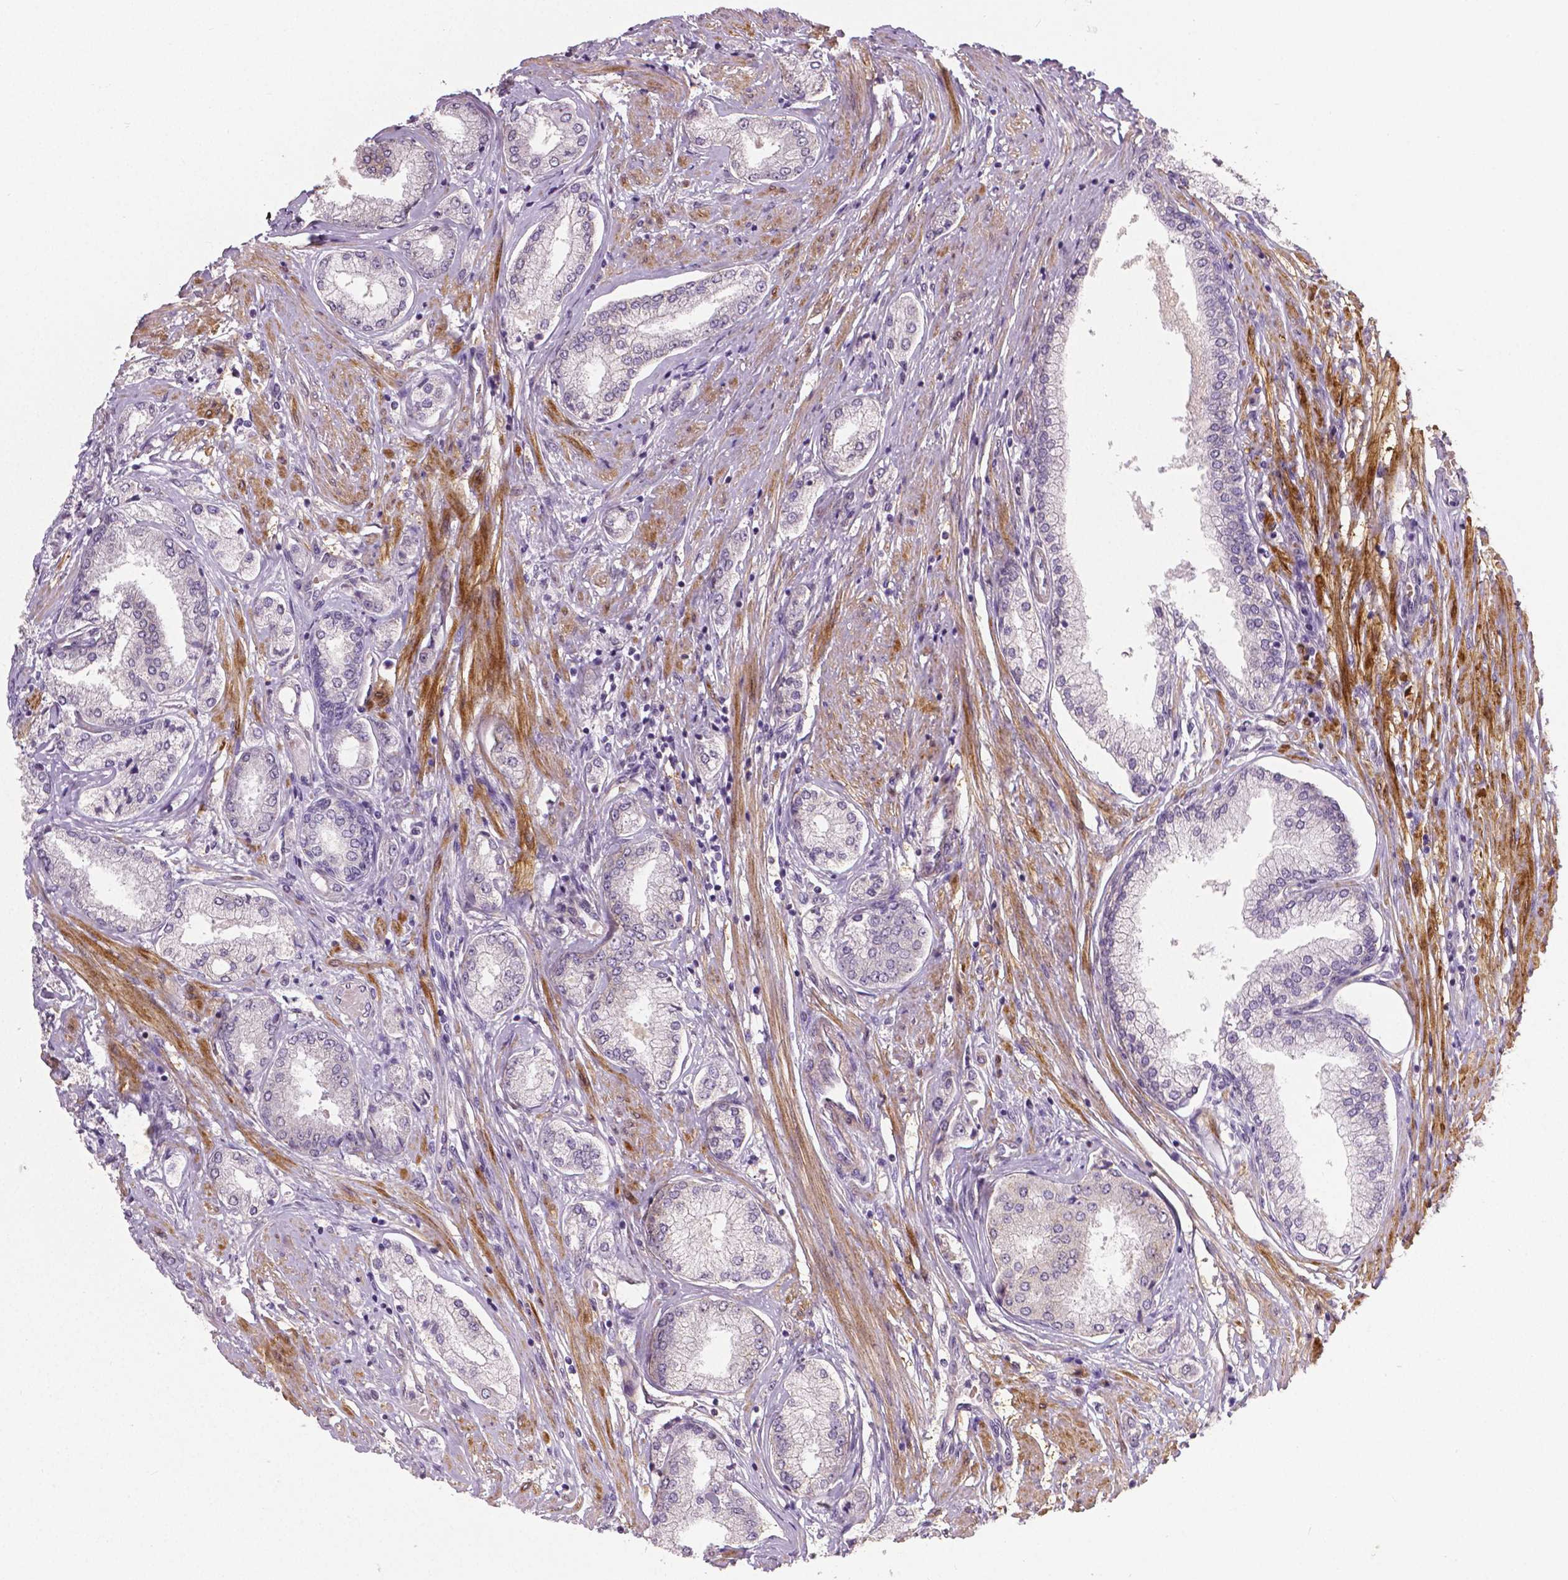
{"staining": {"intensity": "negative", "quantity": "none", "location": "none"}, "tissue": "prostate cancer", "cell_type": "Tumor cells", "image_type": "cancer", "snomed": [{"axis": "morphology", "description": "Adenocarcinoma, NOS"}, {"axis": "topography", "description": "Prostate"}], "caption": "This is a micrograph of IHC staining of prostate cancer, which shows no staining in tumor cells.", "gene": "FLT1", "patient": {"sex": "male", "age": 63}}